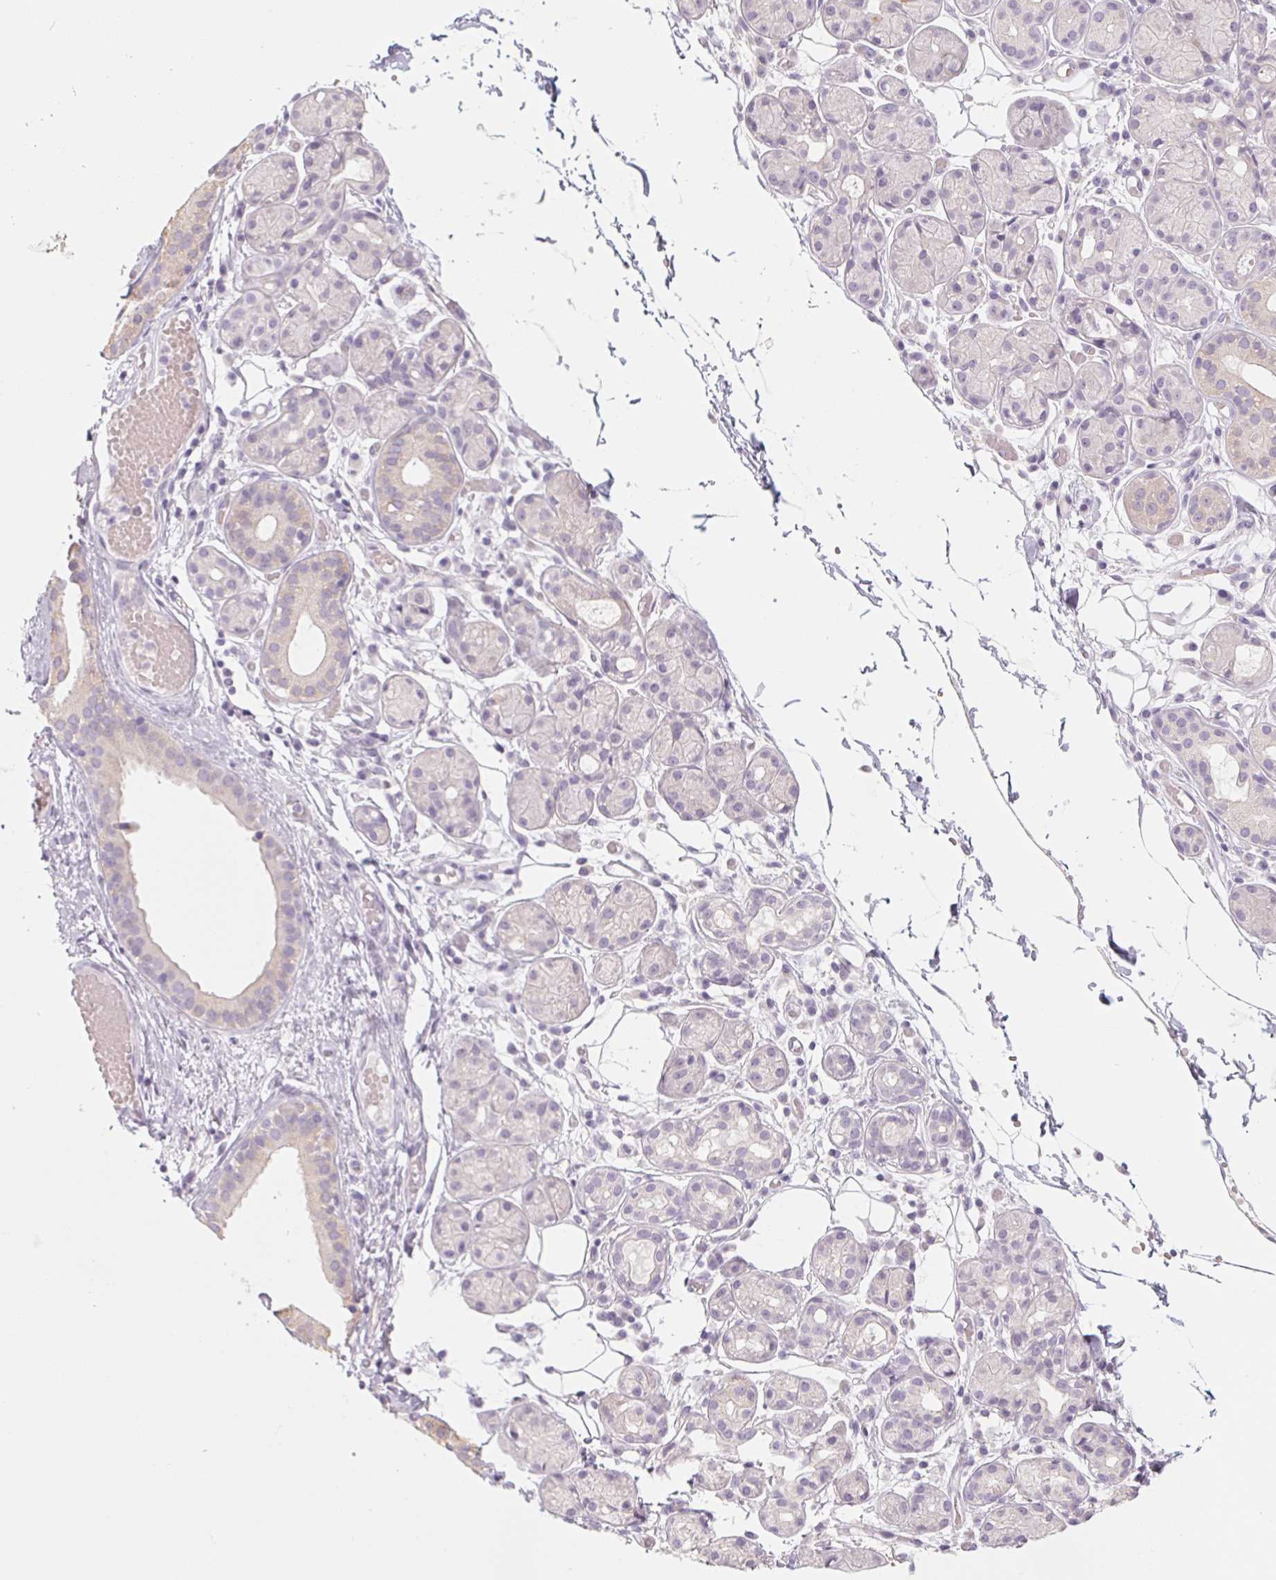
{"staining": {"intensity": "negative", "quantity": "none", "location": "none"}, "tissue": "salivary gland", "cell_type": "Glandular cells", "image_type": "normal", "snomed": [{"axis": "morphology", "description": "Normal tissue, NOS"}, {"axis": "topography", "description": "Salivary gland"}, {"axis": "topography", "description": "Peripheral nerve tissue"}], "caption": "High magnification brightfield microscopy of unremarkable salivary gland stained with DAB (brown) and counterstained with hematoxylin (blue): glandular cells show no significant staining. Nuclei are stained in blue.", "gene": "POU1F1", "patient": {"sex": "male", "age": 71}}